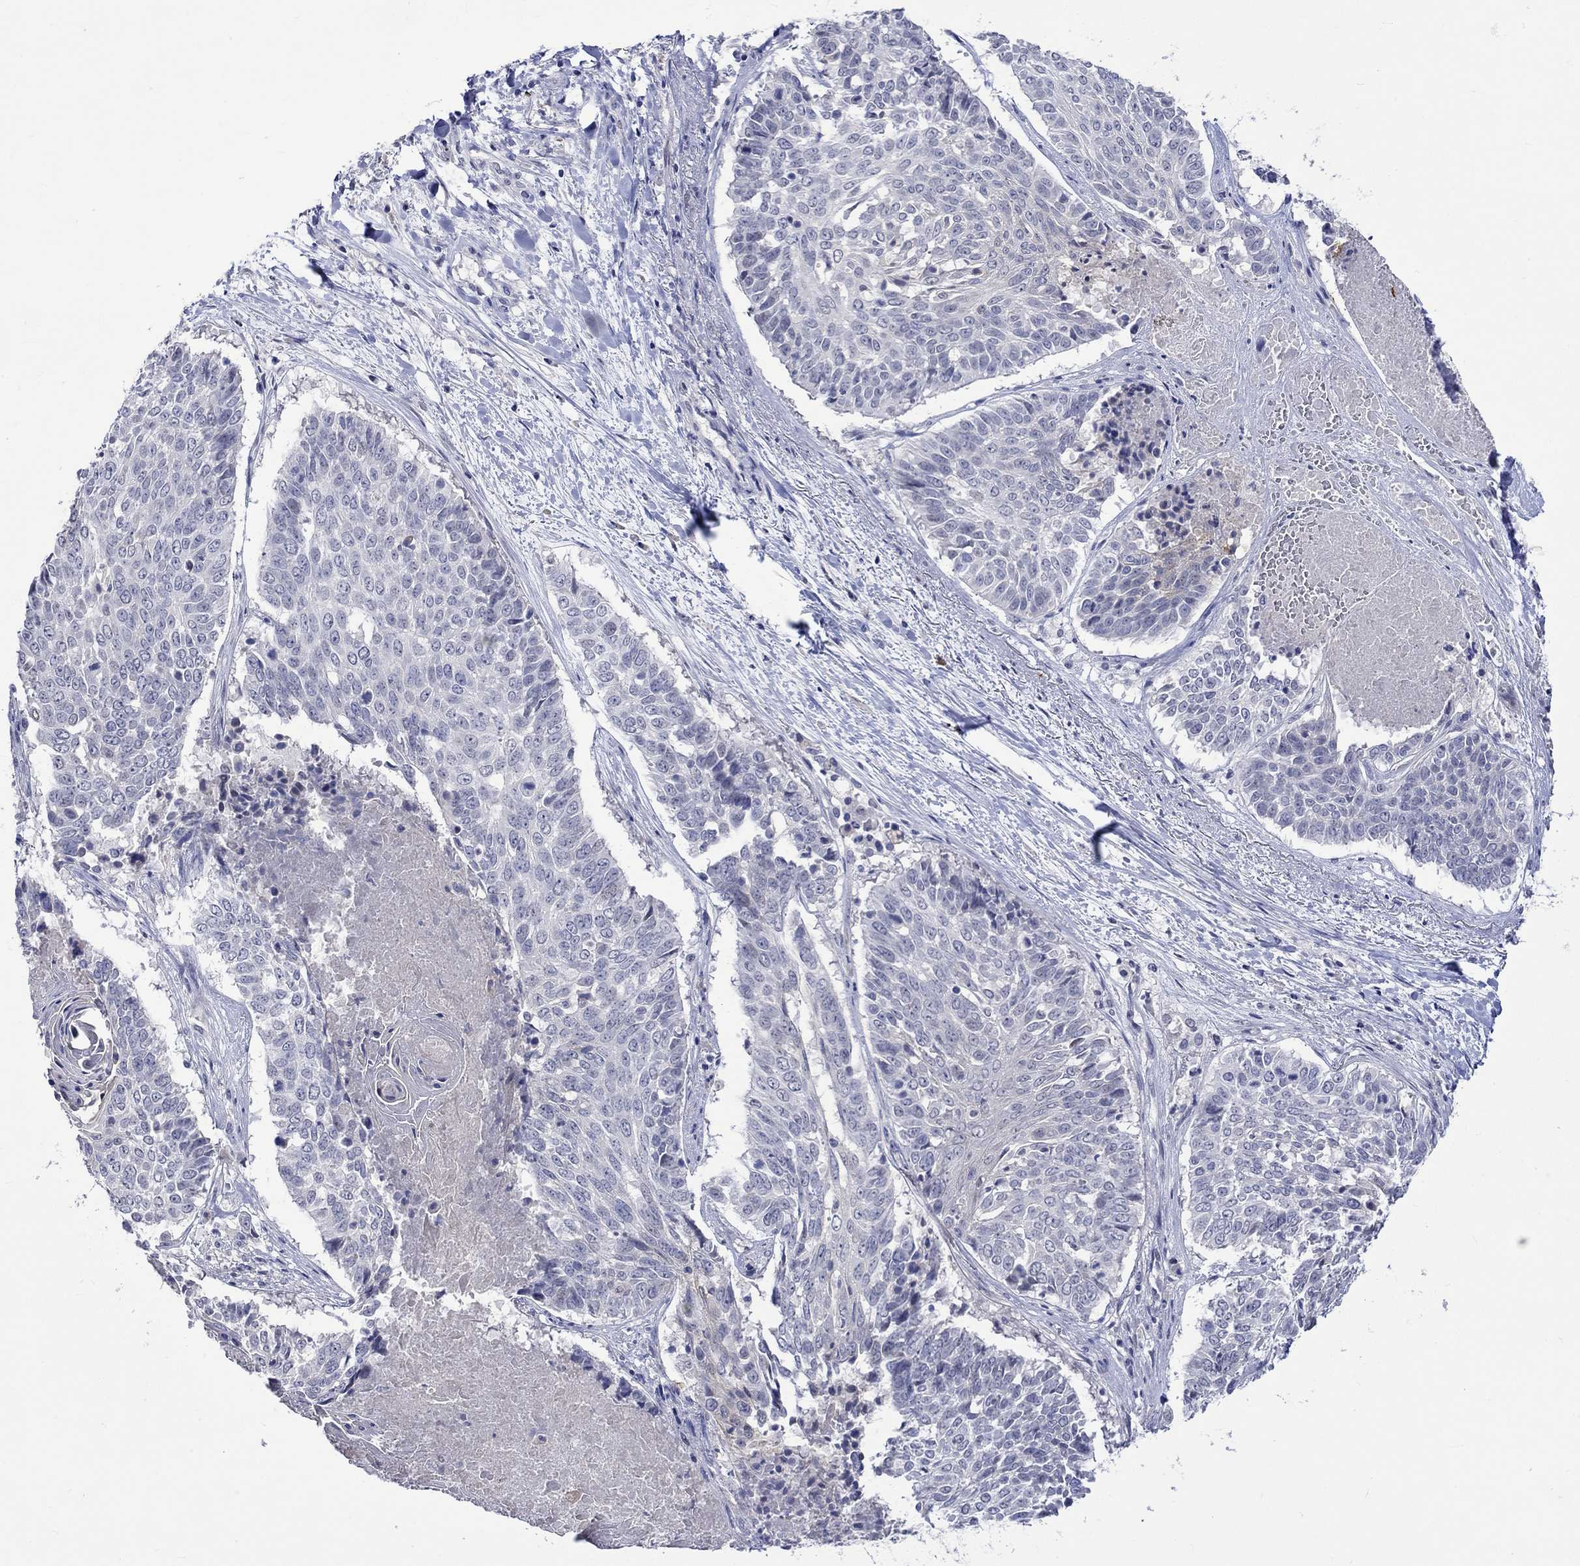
{"staining": {"intensity": "negative", "quantity": "none", "location": "none"}, "tissue": "lung cancer", "cell_type": "Tumor cells", "image_type": "cancer", "snomed": [{"axis": "morphology", "description": "Squamous cell carcinoma, NOS"}, {"axis": "topography", "description": "Lung"}], "caption": "The immunohistochemistry (IHC) image has no significant expression in tumor cells of squamous cell carcinoma (lung) tissue.", "gene": "CRYAB", "patient": {"sex": "male", "age": 64}}